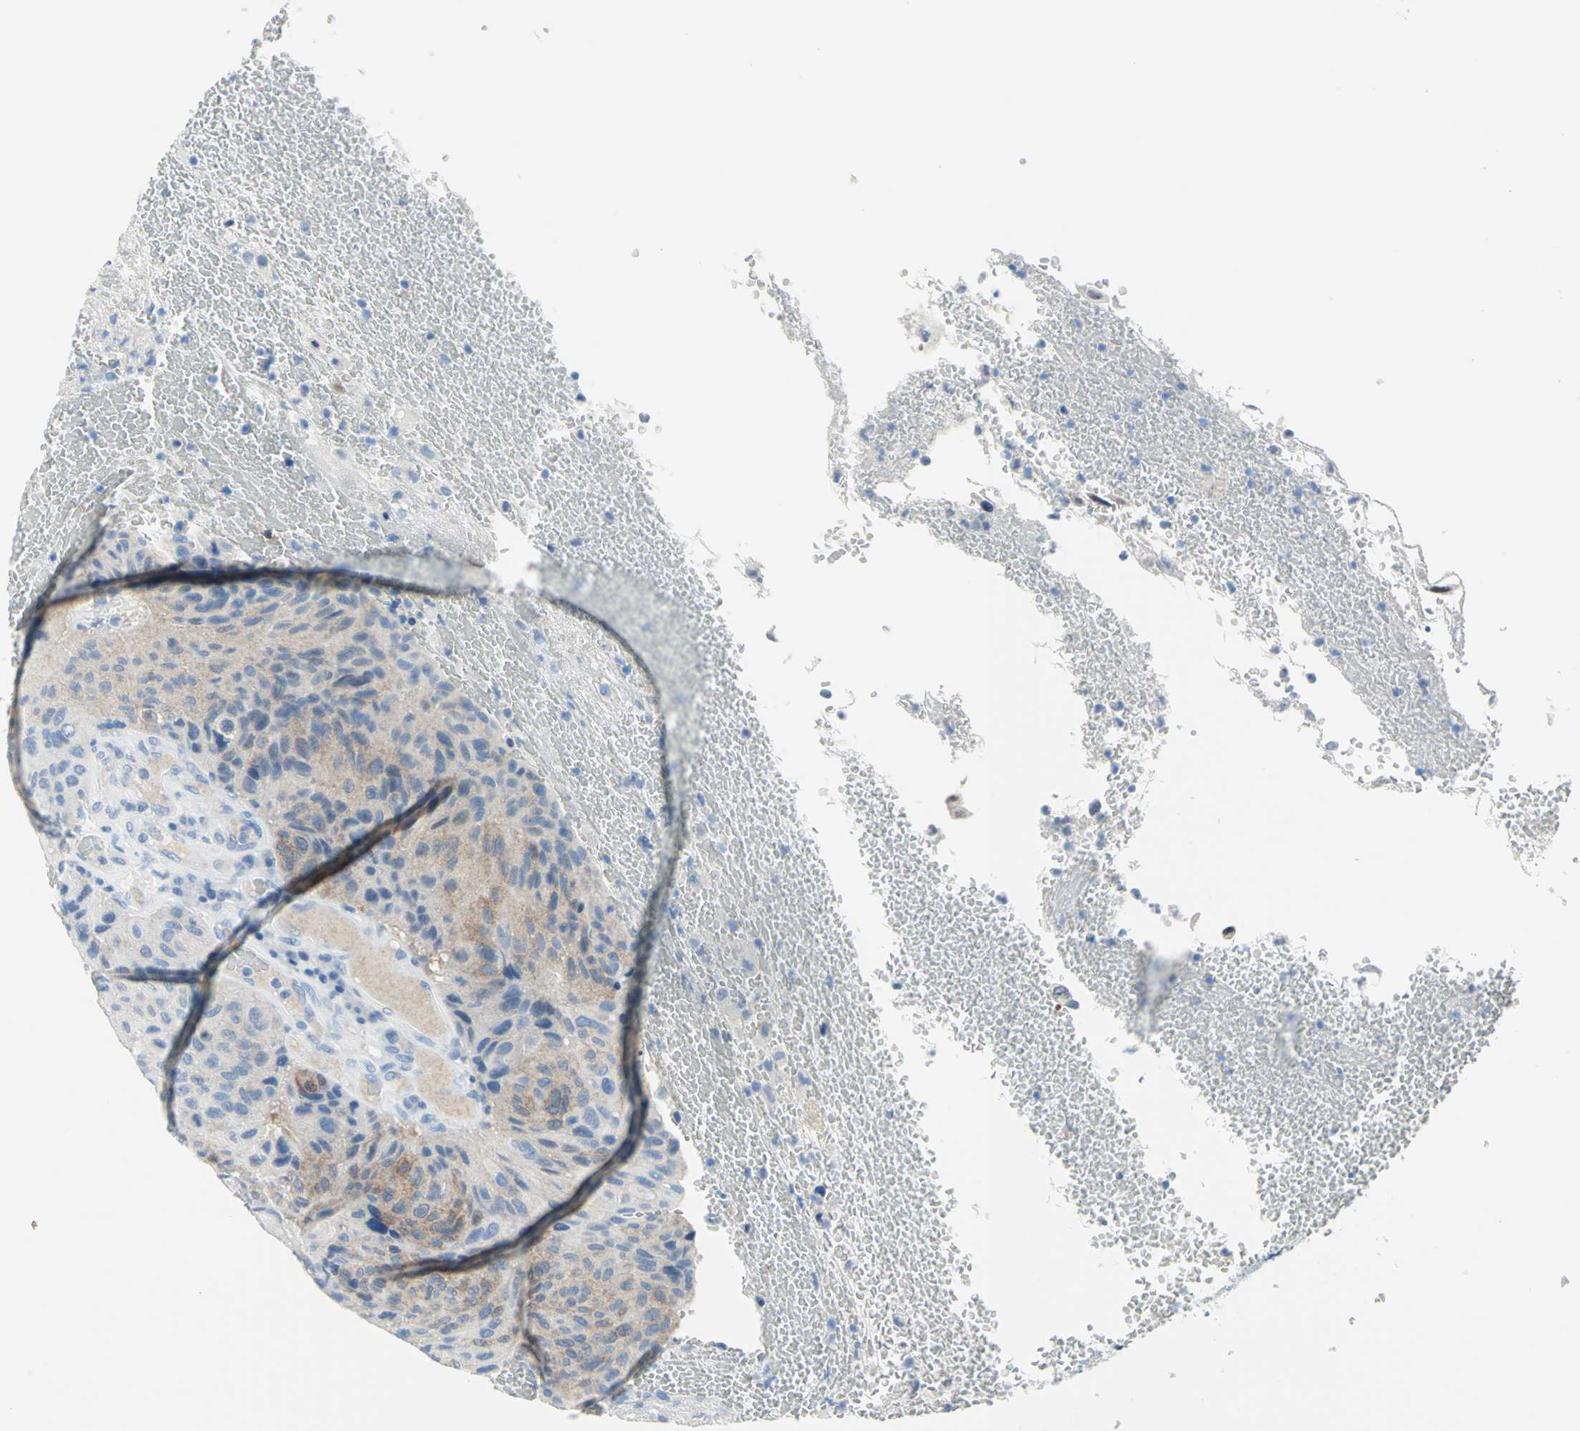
{"staining": {"intensity": "weak", "quantity": "25%-75%", "location": "cytoplasmic/membranous"}, "tissue": "urothelial cancer", "cell_type": "Tumor cells", "image_type": "cancer", "snomed": [{"axis": "morphology", "description": "Urothelial carcinoma, High grade"}, {"axis": "topography", "description": "Urinary bladder"}], "caption": "Tumor cells show weak cytoplasmic/membranous positivity in approximately 25%-75% of cells in high-grade urothelial carcinoma.", "gene": "SFN", "patient": {"sex": "male", "age": 66}}